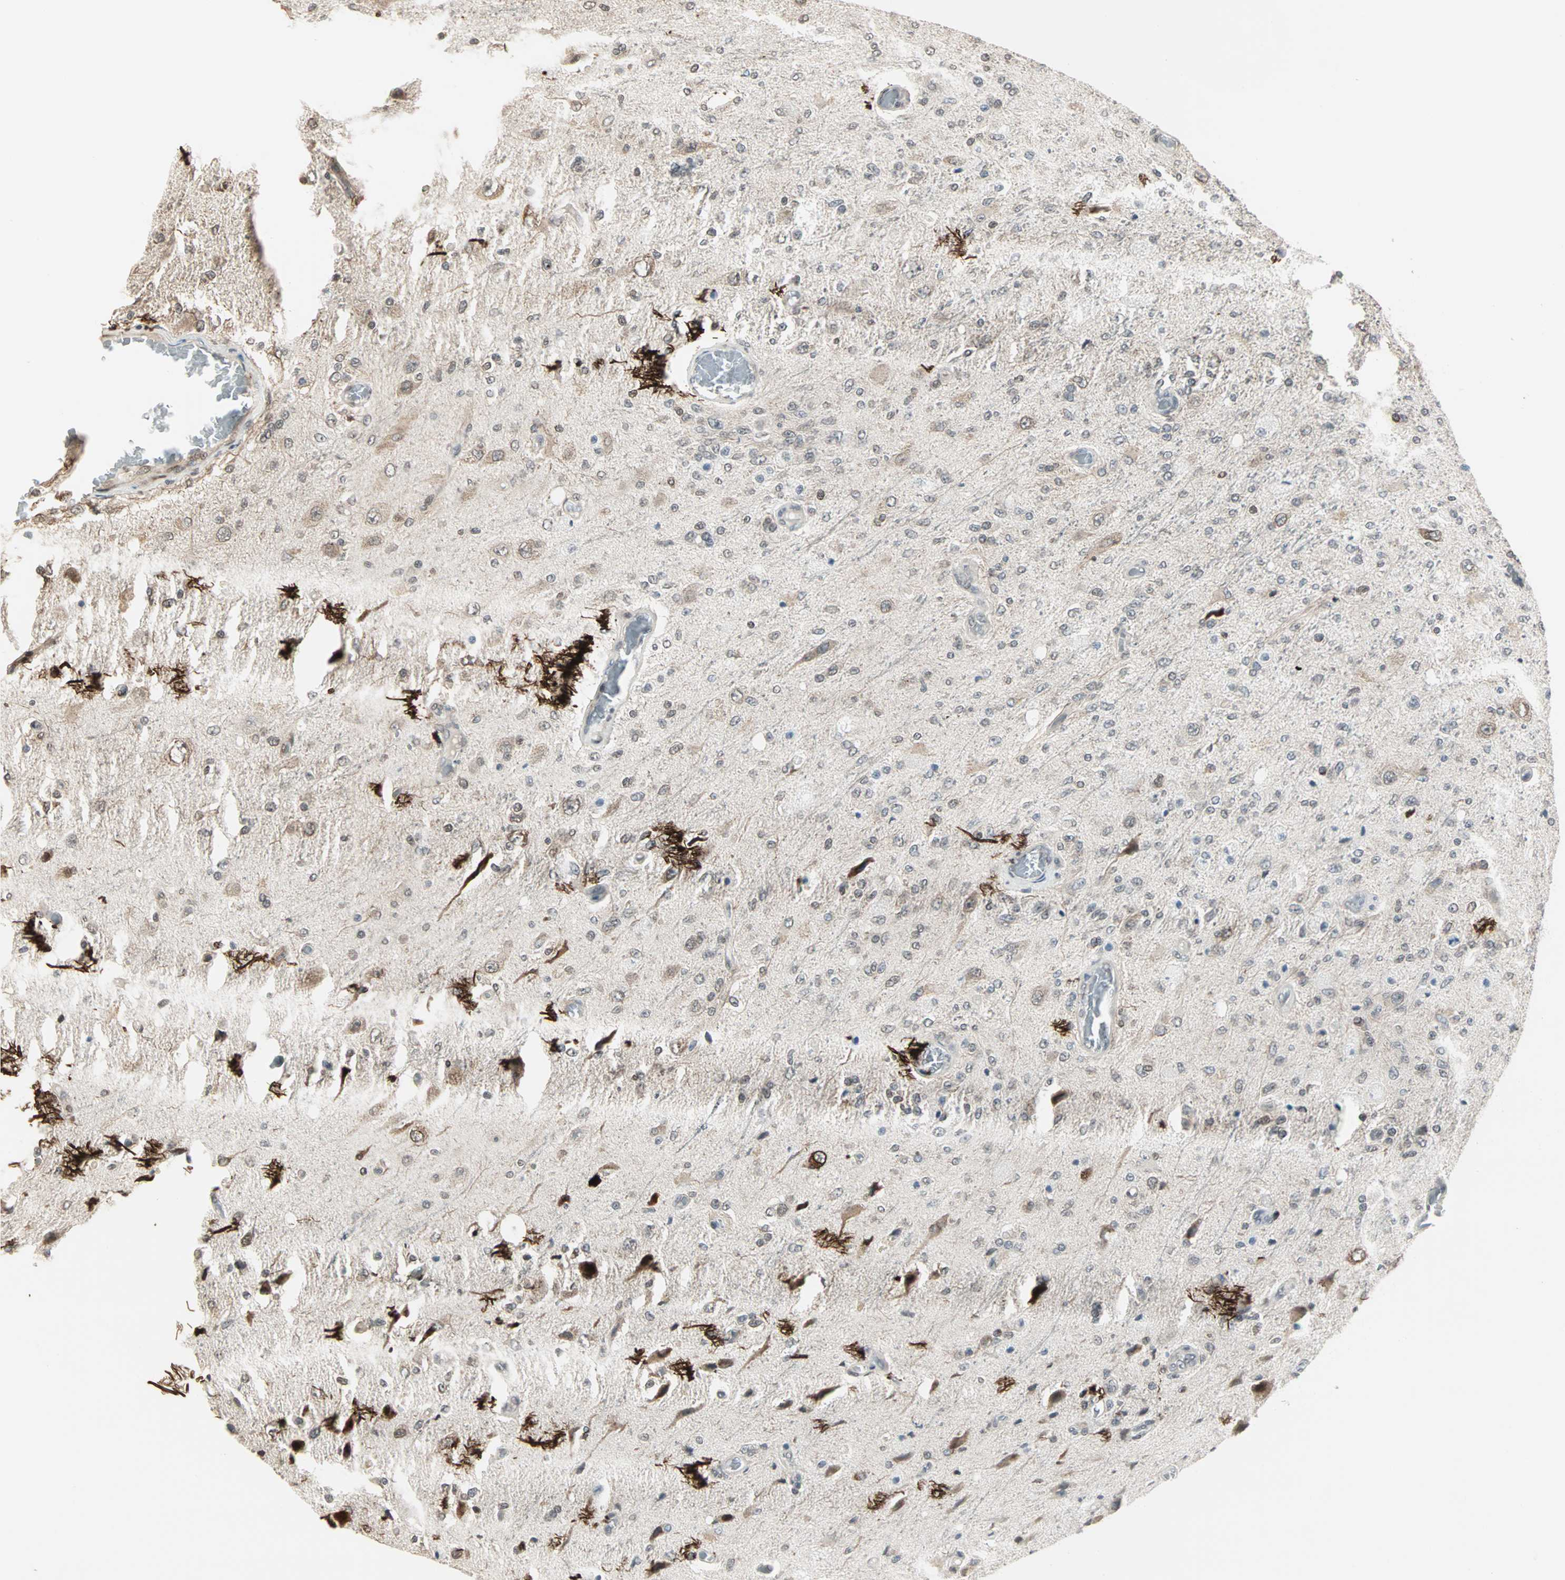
{"staining": {"intensity": "strong", "quantity": "<25%", "location": "cytoplasmic/membranous"}, "tissue": "glioma", "cell_type": "Tumor cells", "image_type": "cancer", "snomed": [{"axis": "morphology", "description": "Normal tissue, NOS"}, {"axis": "morphology", "description": "Glioma, malignant, High grade"}, {"axis": "topography", "description": "Cerebral cortex"}], "caption": "Immunohistochemistry (IHC) (DAB (3,3'-diaminobenzidine)) staining of human malignant glioma (high-grade) reveals strong cytoplasmic/membranous protein positivity in about <25% of tumor cells.", "gene": "CBLC", "patient": {"sex": "male", "age": 77}}